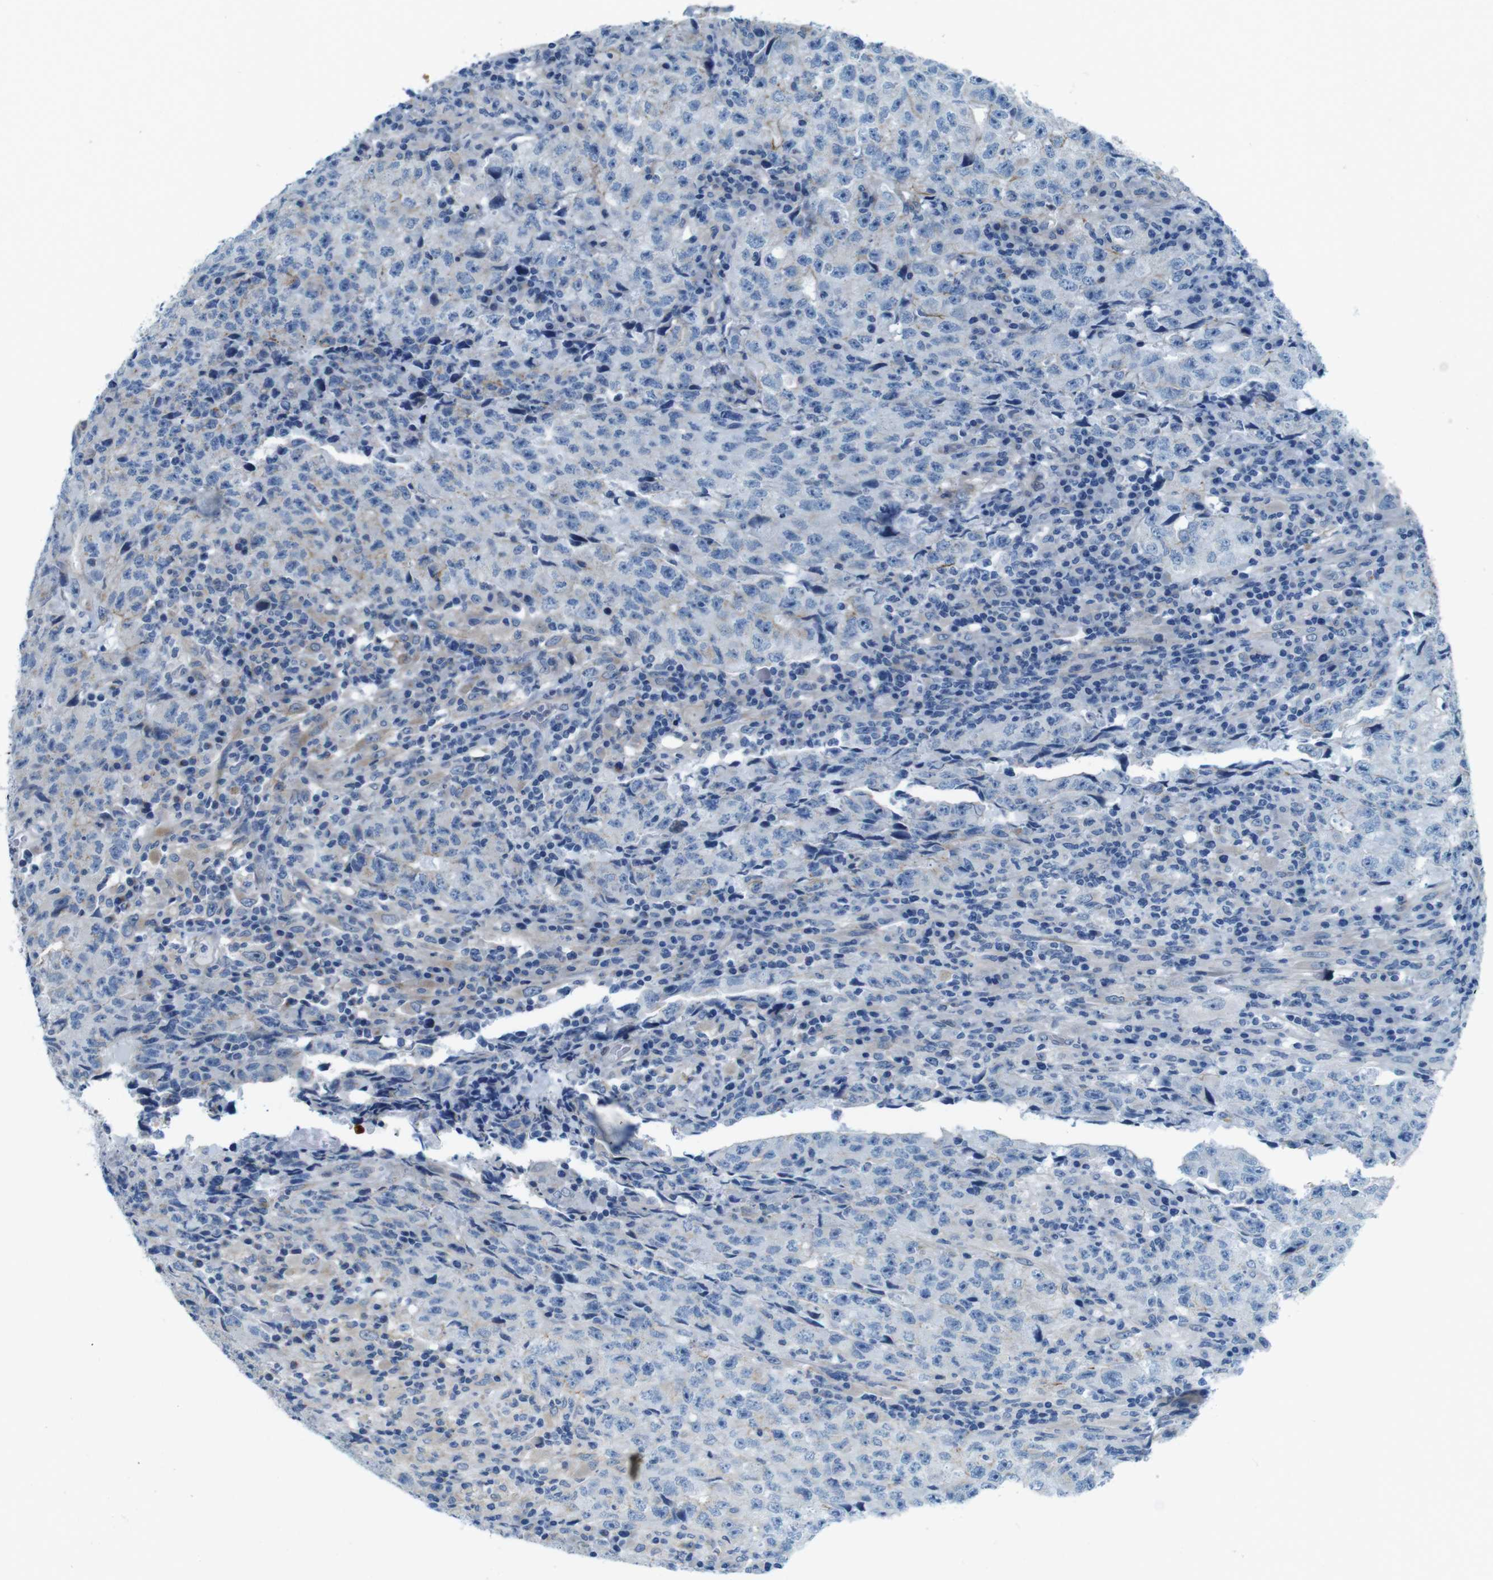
{"staining": {"intensity": "negative", "quantity": "none", "location": "none"}, "tissue": "testis cancer", "cell_type": "Tumor cells", "image_type": "cancer", "snomed": [{"axis": "morphology", "description": "Necrosis, NOS"}, {"axis": "morphology", "description": "Carcinoma, Embryonal, NOS"}, {"axis": "topography", "description": "Testis"}], "caption": "The immunohistochemistry histopathology image has no significant expression in tumor cells of testis cancer (embryonal carcinoma) tissue.", "gene": "SKI", "patient": {"sex": "male", "age": 19}}